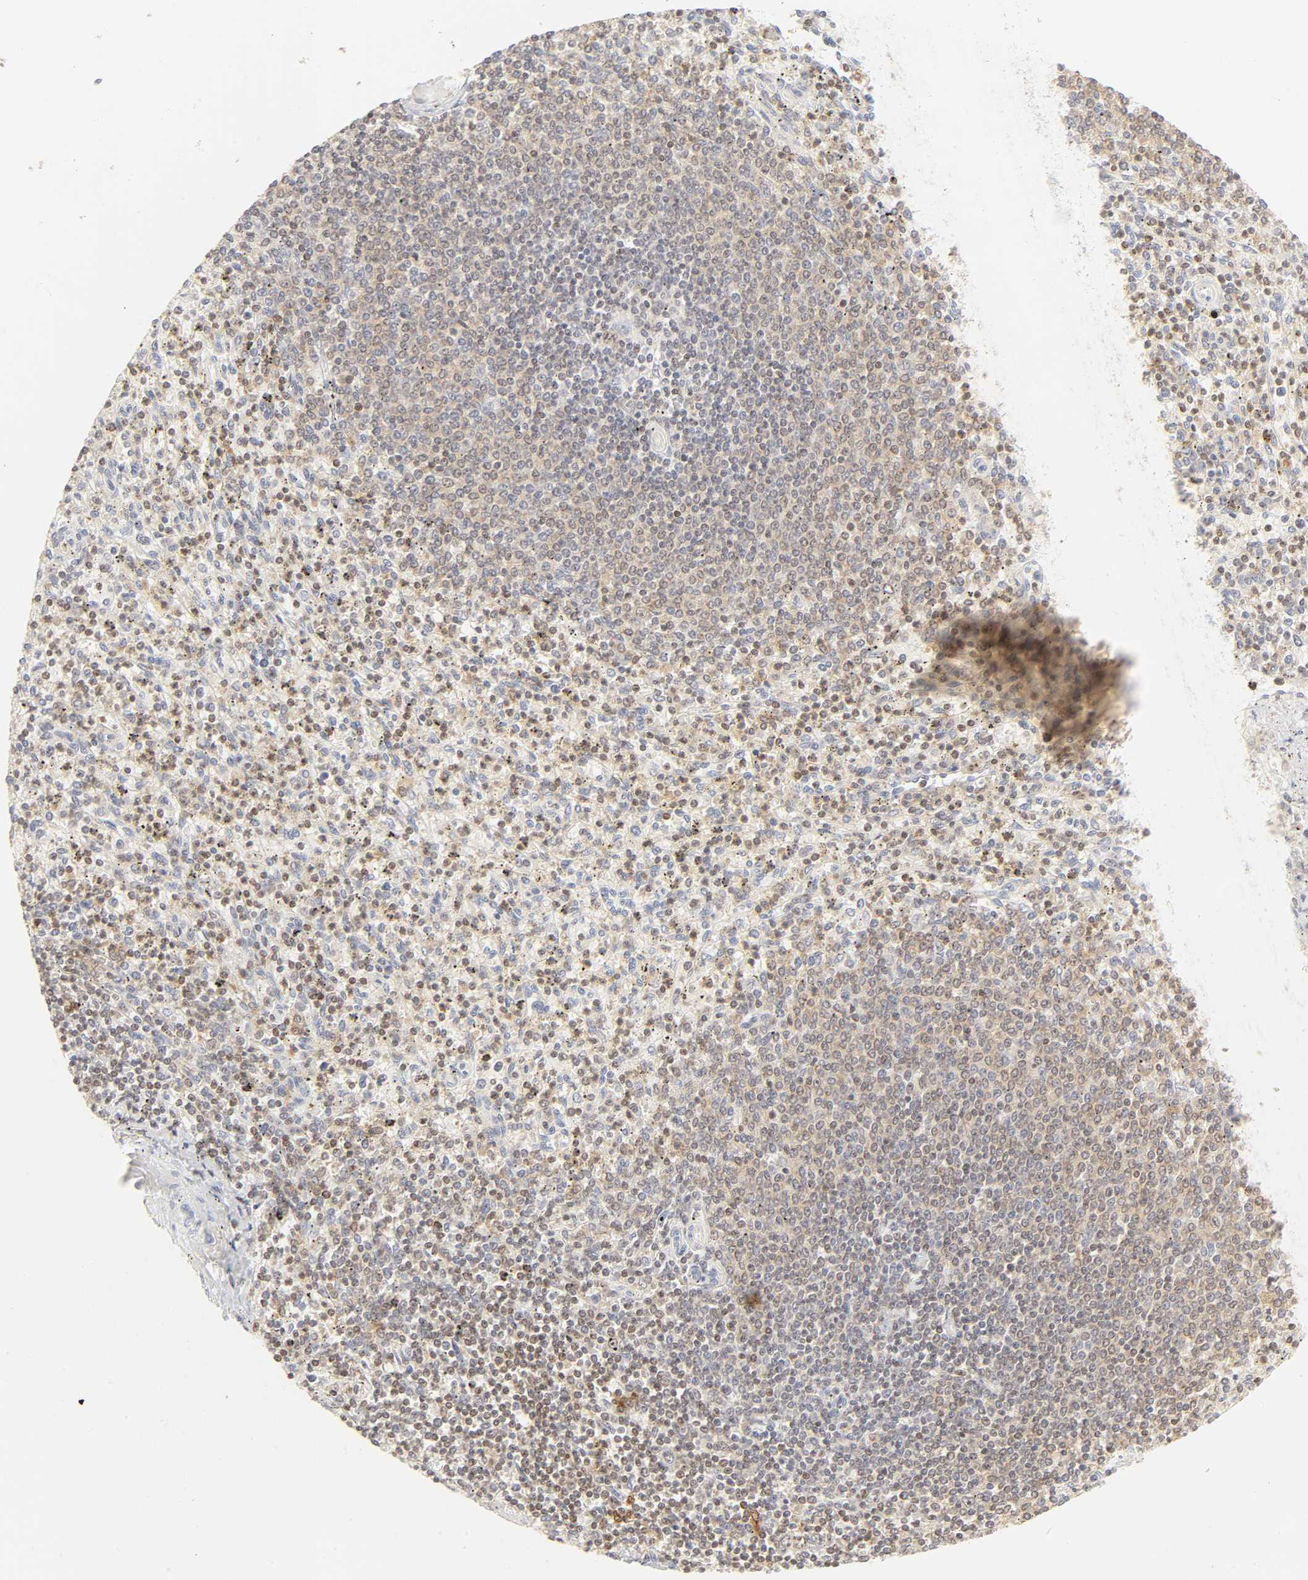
{"staining": {"intensity": "moderate", "quantity": "25%-75%", "location": "cytoplasmic/membranous"}, "tissue": "spleen", "cell_type": "Cells in red pulp", "image_type": "normal", "snomed": [{"axis": "morphology", "description": "Normal tissue, NOS"}, {"axis": "topography", "description": "Spleen"}], "caption": "IHC of unremarkable spleen displays medium levels of moderate cytoplasmic/membranous expression in approximately 25%-75% of cells in red pulp.", "gene": "KIF2A", "patient": {"sex": "male", "age": 72}}